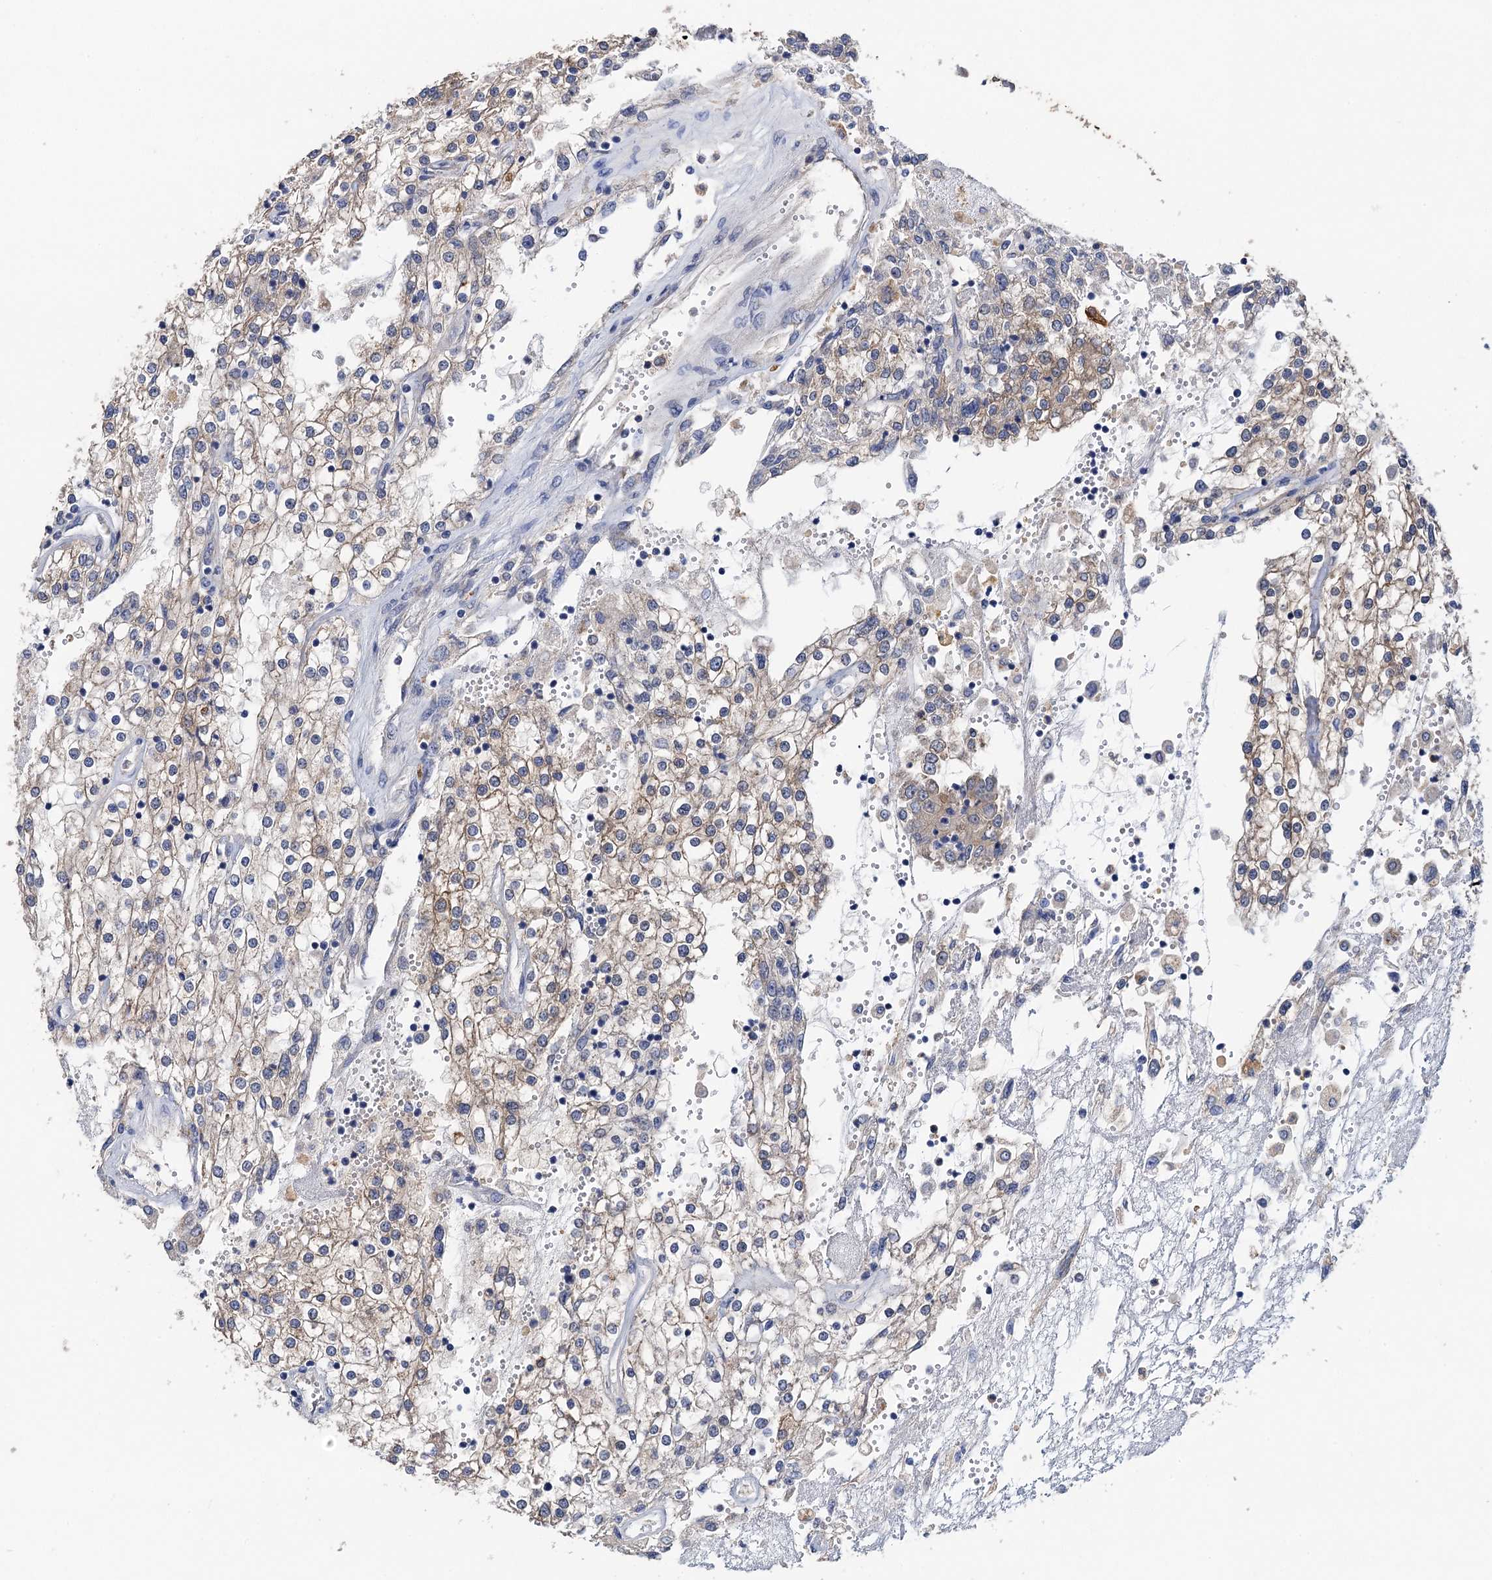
{"staining": {"intensity": "negative", "quantity": "none", "location": "none"}, "tissue": "renal cancer", "cell_type": "Tumor cells", "image_type": "cancer", "snomed": [{"axis": "morphology", "description": "Adenocarcinoma, NOS"}, {"axis": "topography", "description": "Kidney"}], "caption": "Immunohistochemistry photomicrograph of neoplastic tissue: human renal adenocarcinoma stained with DAB demonstrates no significant protein expression in tumor cells.", "gene": "TMEM39B", "patient": {"sex": "female", "age": 52}}